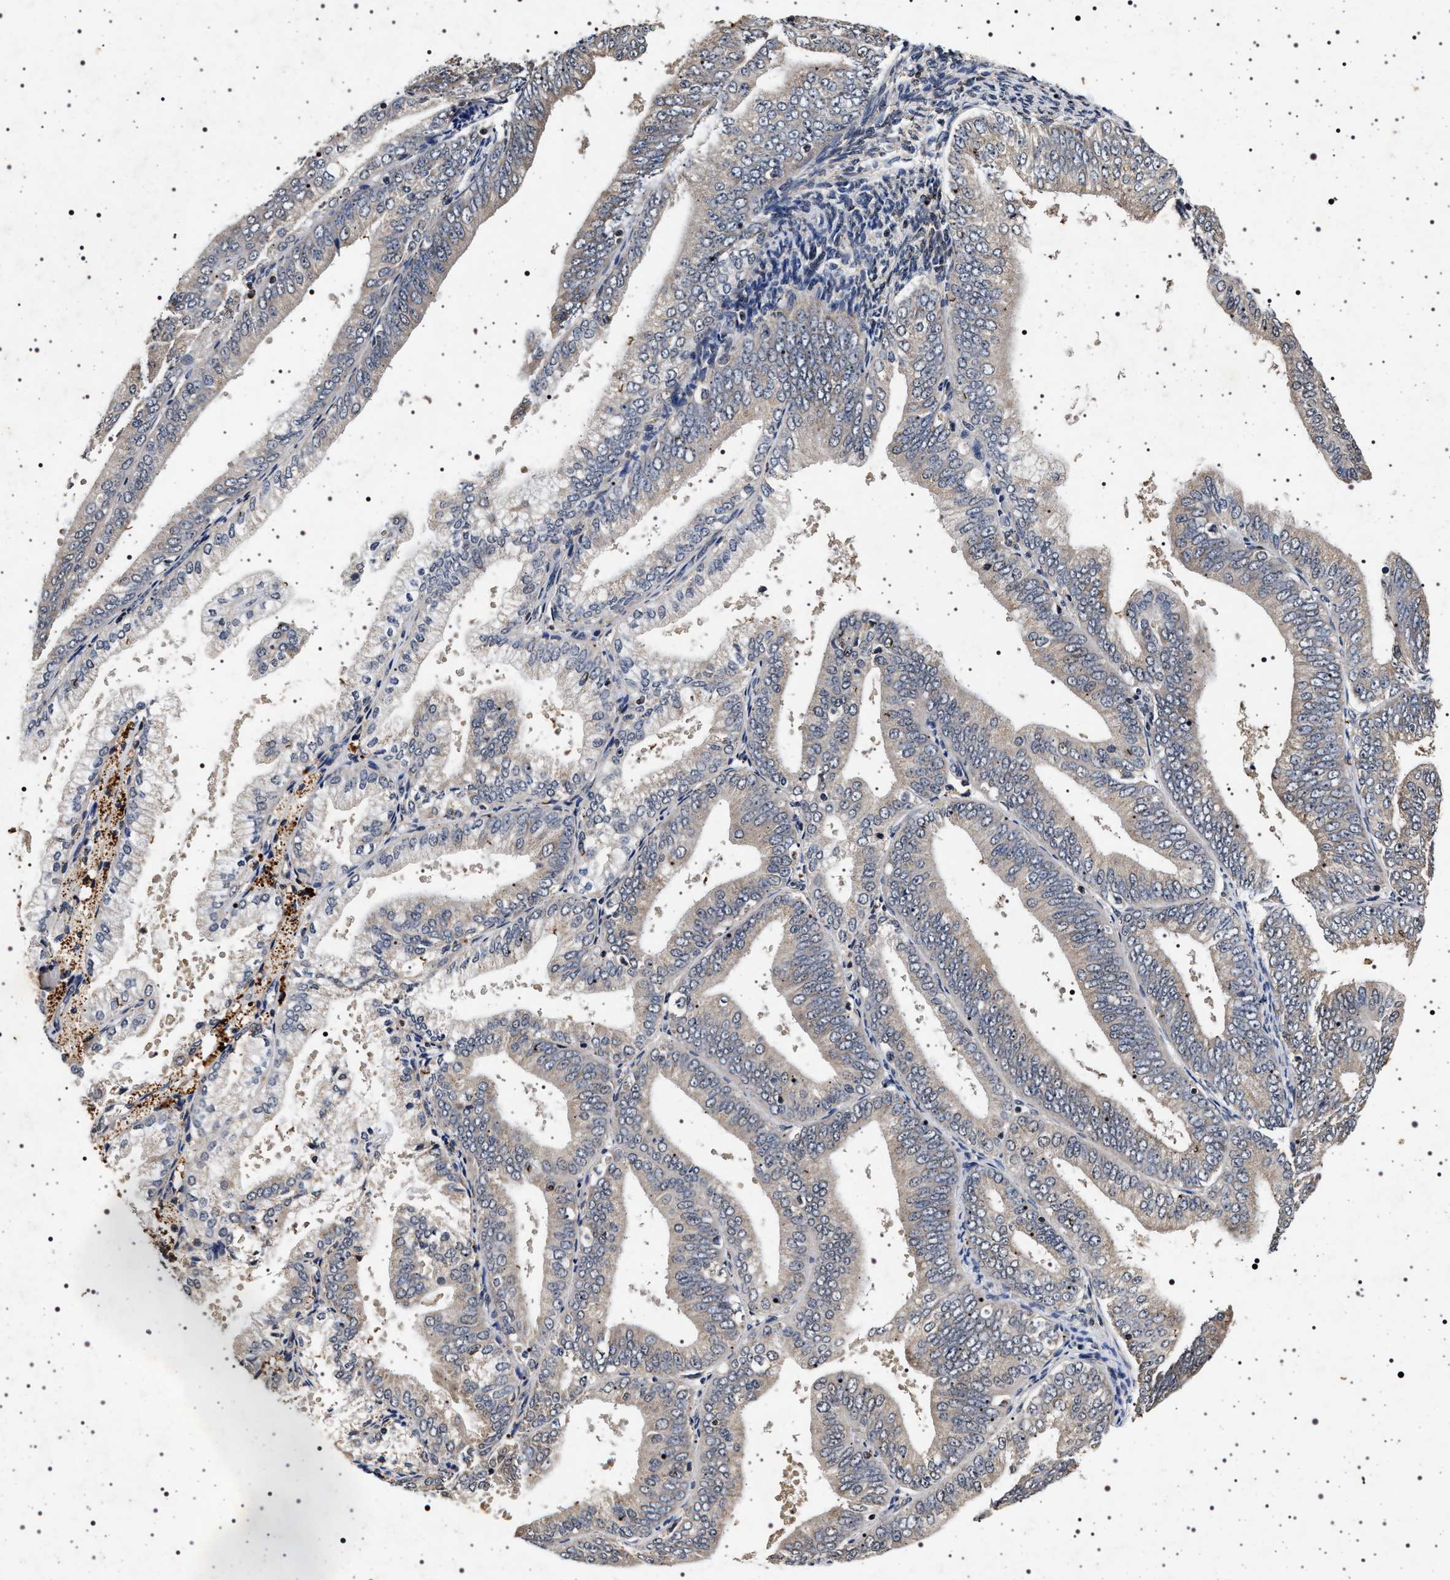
{"staining": {"intensity": "negative", "quantity": "none", "location": "none"}, "tissue": "endometrial cancer", "cell_type": "Tumor cells", "image_type": "cancer", "snomed": [{"axis": "morphology", "description": "Adenocarcinoma, NOS"}, {"axis": "topography", "description": "Endometrium"}], "caption": "DAB (3,3'-diaminobenzidine) immunohistochemical staining of human endometrial cancer (adenocarcinoma) demonstrates no significant staining in tumor cells.", "gene": "CDKN1B", "patient": {"sex": "female", "age": 63}}